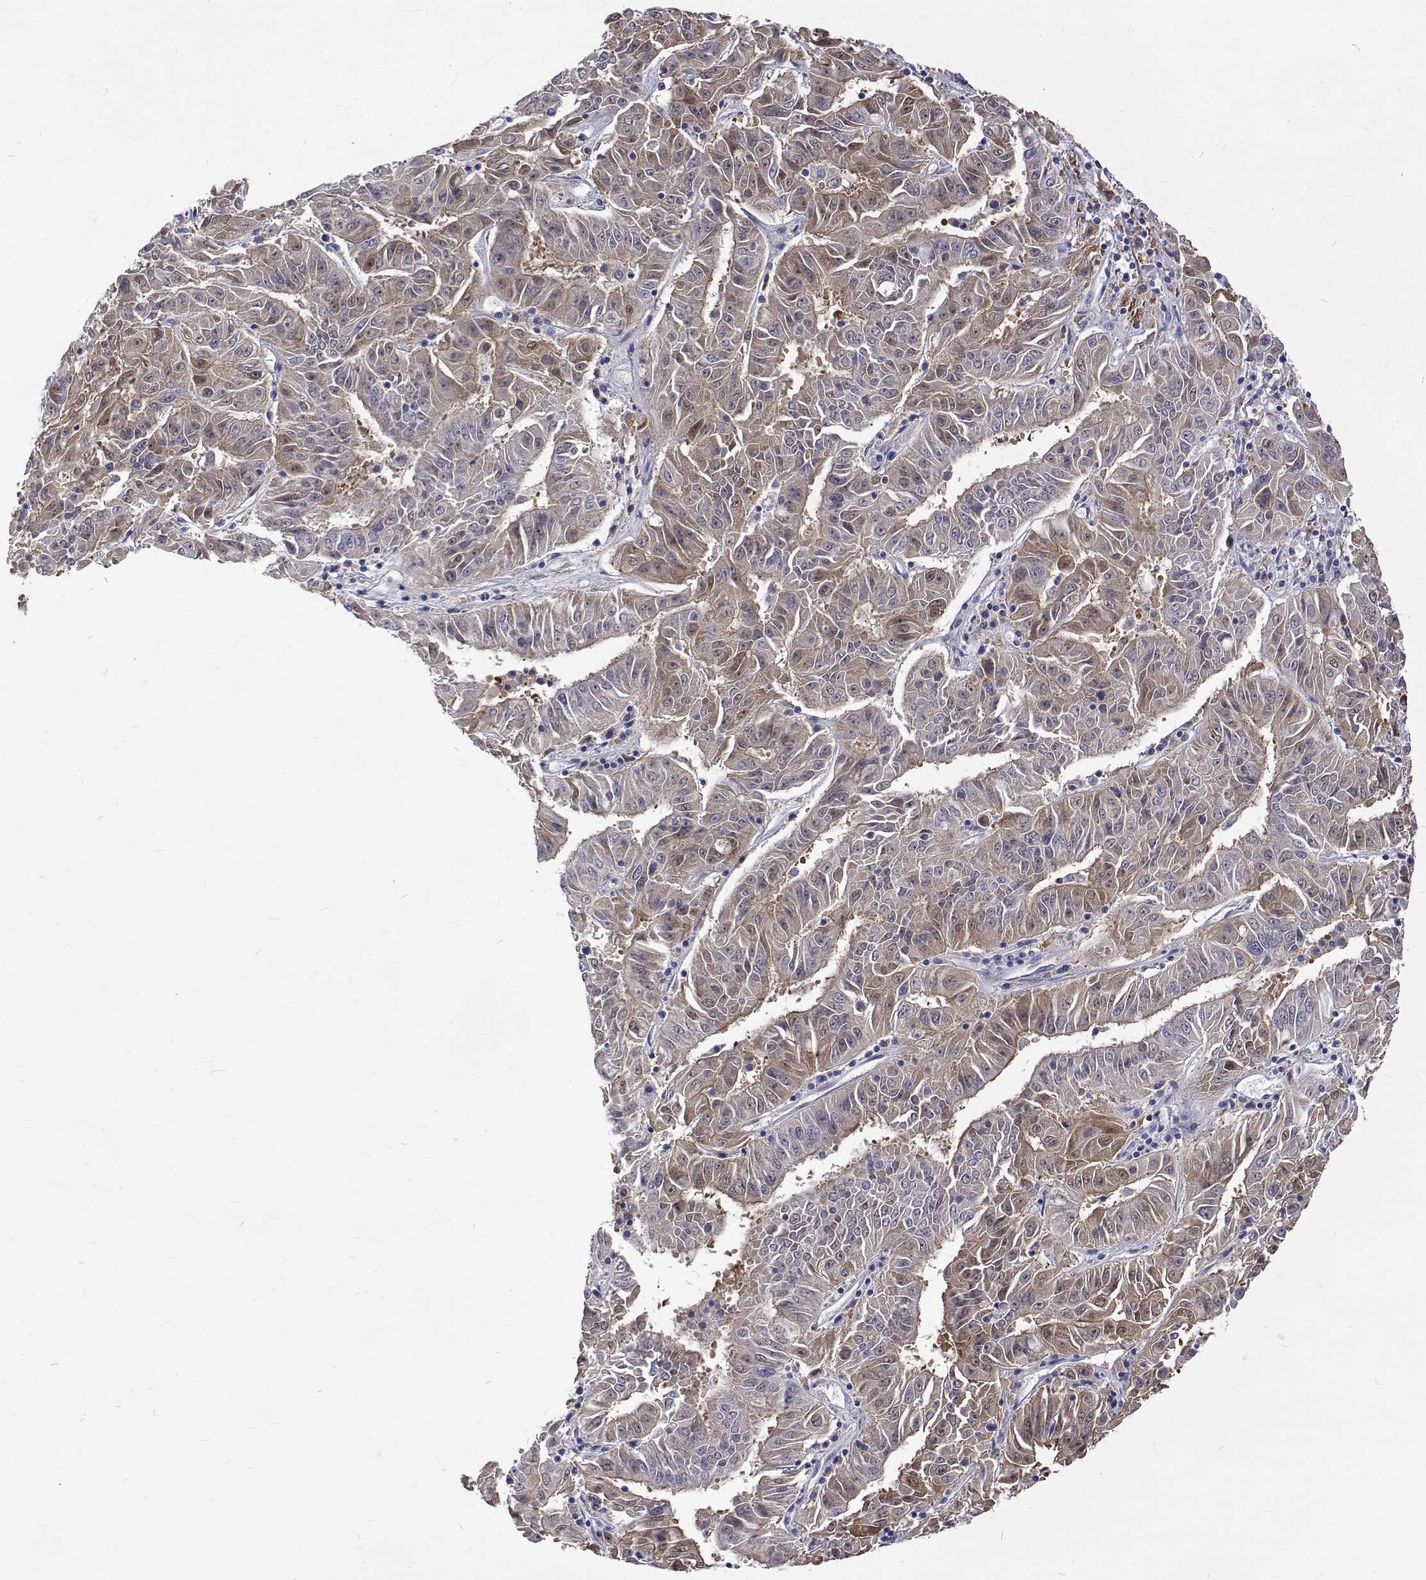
{"staining": {"intensity": "weak", "quantity": ">75%", "location": "cytoplasmic/membranous"}, "tissue": "pancreatic cancer", "cell_type": "Tumor cells", "image_type": "cancer", "snomed": [{"axis": "morphology", "description": "Adenocarcinoma, NOS"}, {"axis": "topography", "description": "Pancreas"}], "caption": "Protein expression analysis of human adenocarcinoma (pancreatic) reveals weak cytoplasmic/membranous expression in approximately >75% of tumor cells.", "gene": "PADI1", "patient": {"sex": "male", "age": 63}}